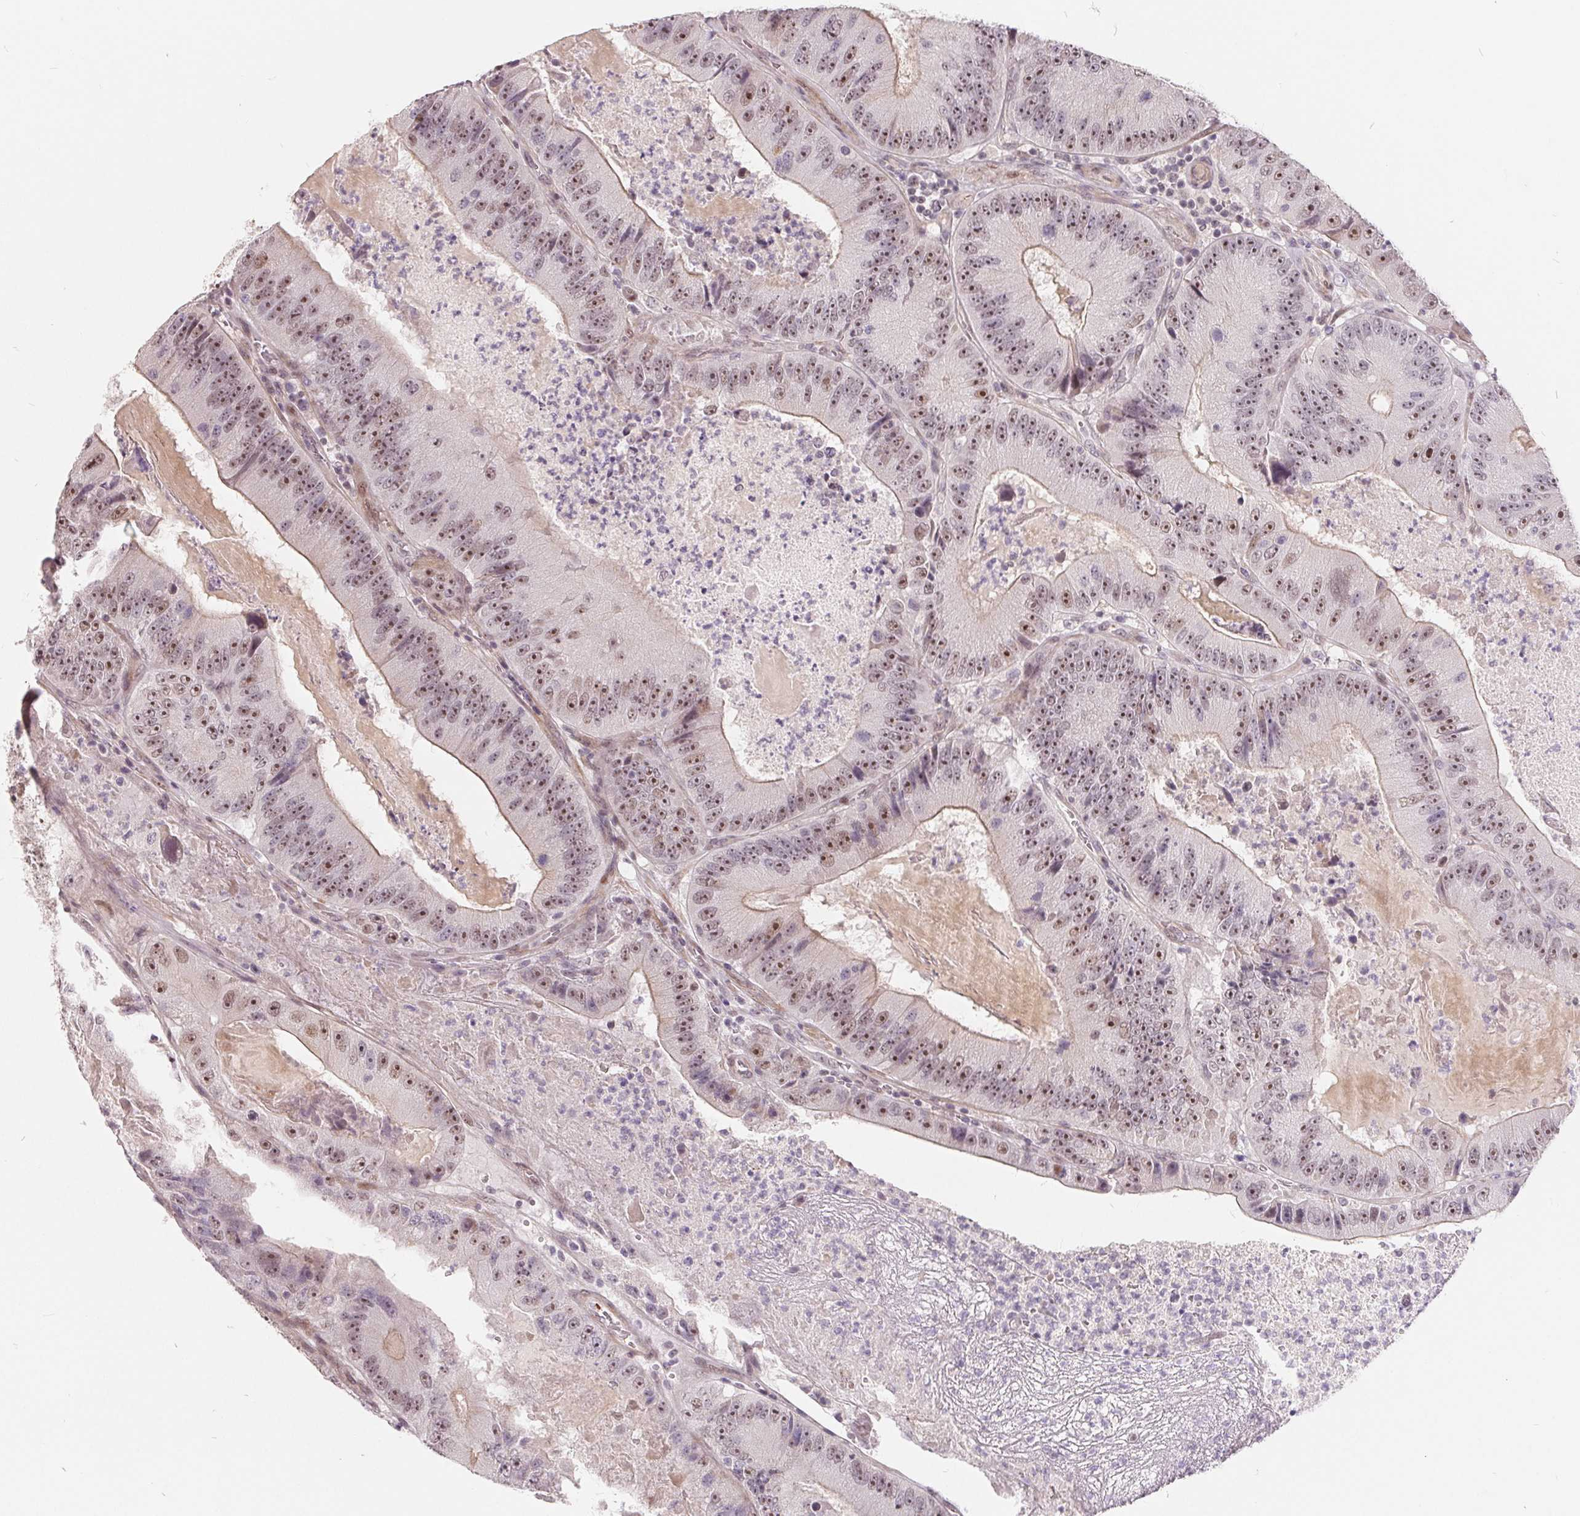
{"staining": {"intensity": "moderate", "quantity": ">75%", "location": "nuclear"}, "tissue": "colorectal cancer", "cell_type": "Tumor cells", "image_type": "cancer", "snomed": [{"axis": "morphology", "description": "Adenocarcinoma, NOS"}, {"axis": "topography", "description": "Colon"}], "caption": "Immunohistochemistry (DAB (3,3'-diaminobenzidine)) staining of colorectal cancer exhibits moderate nuclear protein expression in approximately >75% of tumor cells.", "gene": "NRG2", "patient": {"sex": "female", "age": 86}}